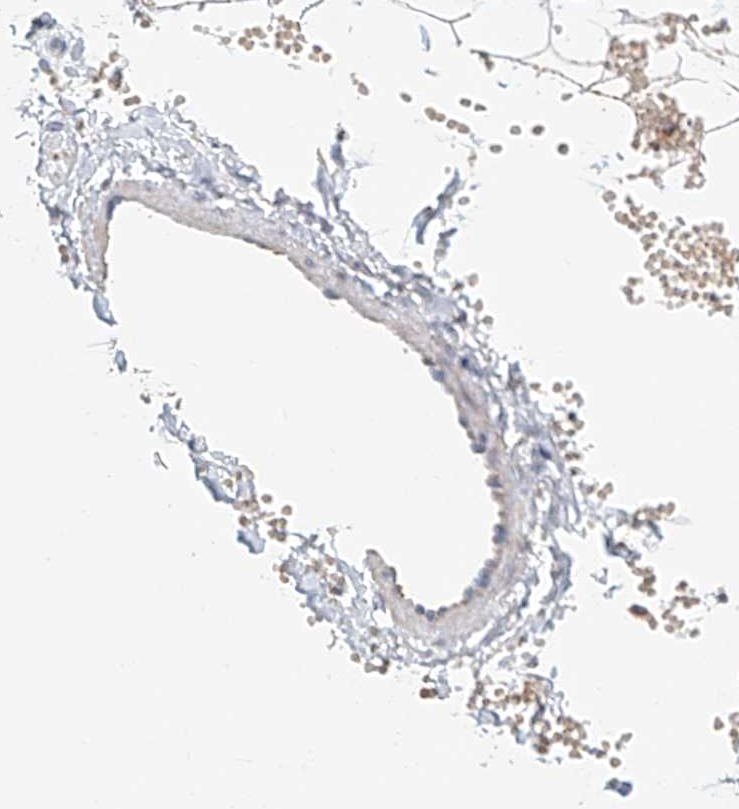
{"staining": {"intensity": "weak", "quantity": ">75%", "location": "cytoplasmic/membranous"}, "tissue": "adipose tissue", "cell_type": "Adipocytes", "image_type": "normal", "snomed": [{"axis": "morphology", "description": "Normal tissue, NOS"}, {"axis": "topography", "description": "Breast"}], "caption": "Protein staining shows weak cytoplasmic/membranous positivity in approximately >75% of adipocytes in normal adipose tissue. (brown staining indicates protein expression, while blue staining denotes nuclei).", "gene": "MCL1", "patient": {"sex": "female", "age": 23}}